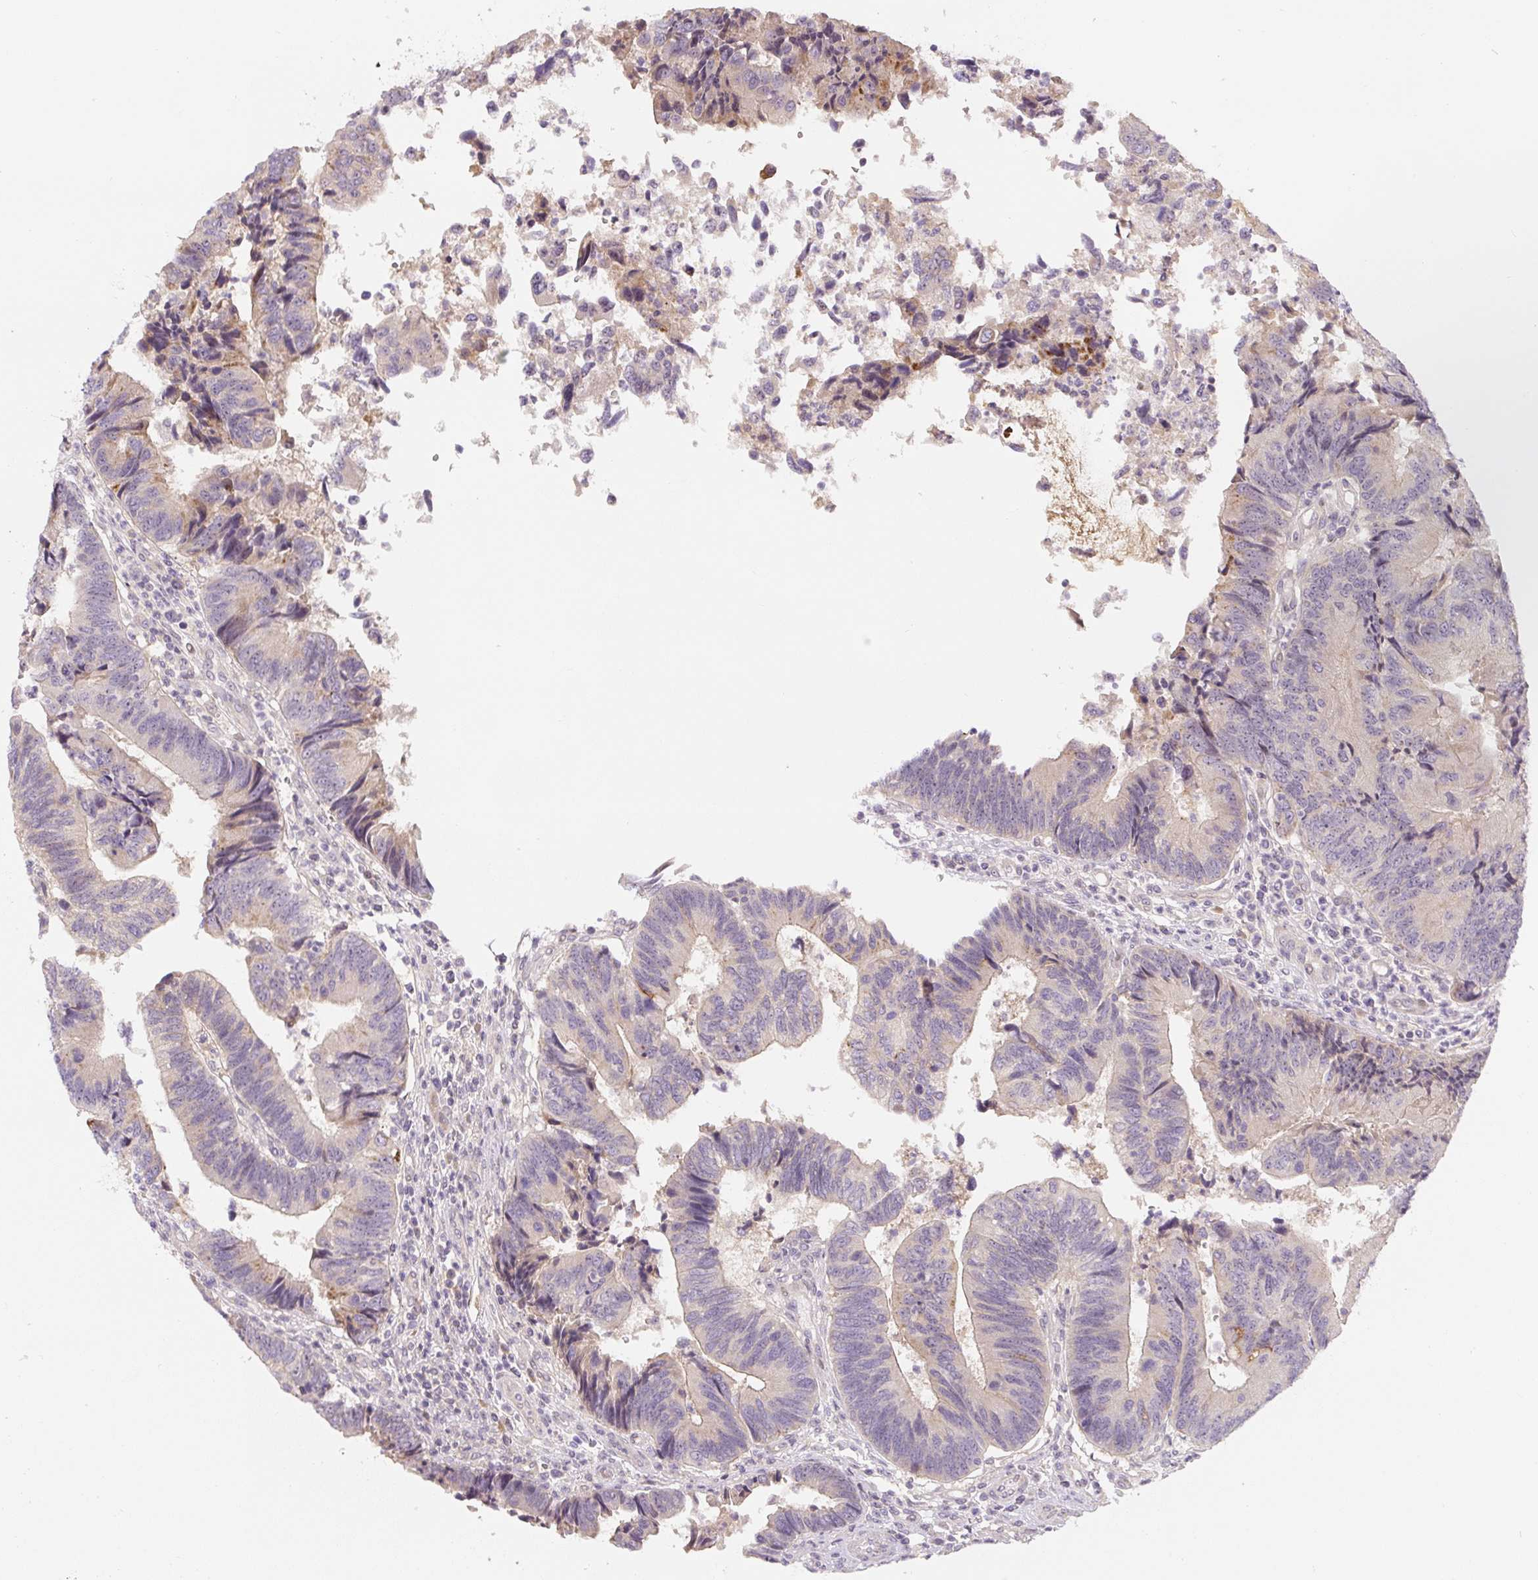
{"staining": {"intensity": "weak", "quantity": "25%-75%", "location": "cytoplasmic/membranous"}, "tissue": "colorectal cancer", "cell_type": "Tumor cells", "image_type": "cancer", "snomed": [{"axis": "morphology", "description": "Adenocarcinoma, NOS"}, {"axis": "topography", "description": "Colon"}], "caption": "Colorectal adenocarcinoma tissue demonstrates weak cytoplasmic/membranous staining in approximately 25%-75% of tumor cells", "gene": "PWWP3B", "patient": {"sex": "female", "age": 67}}